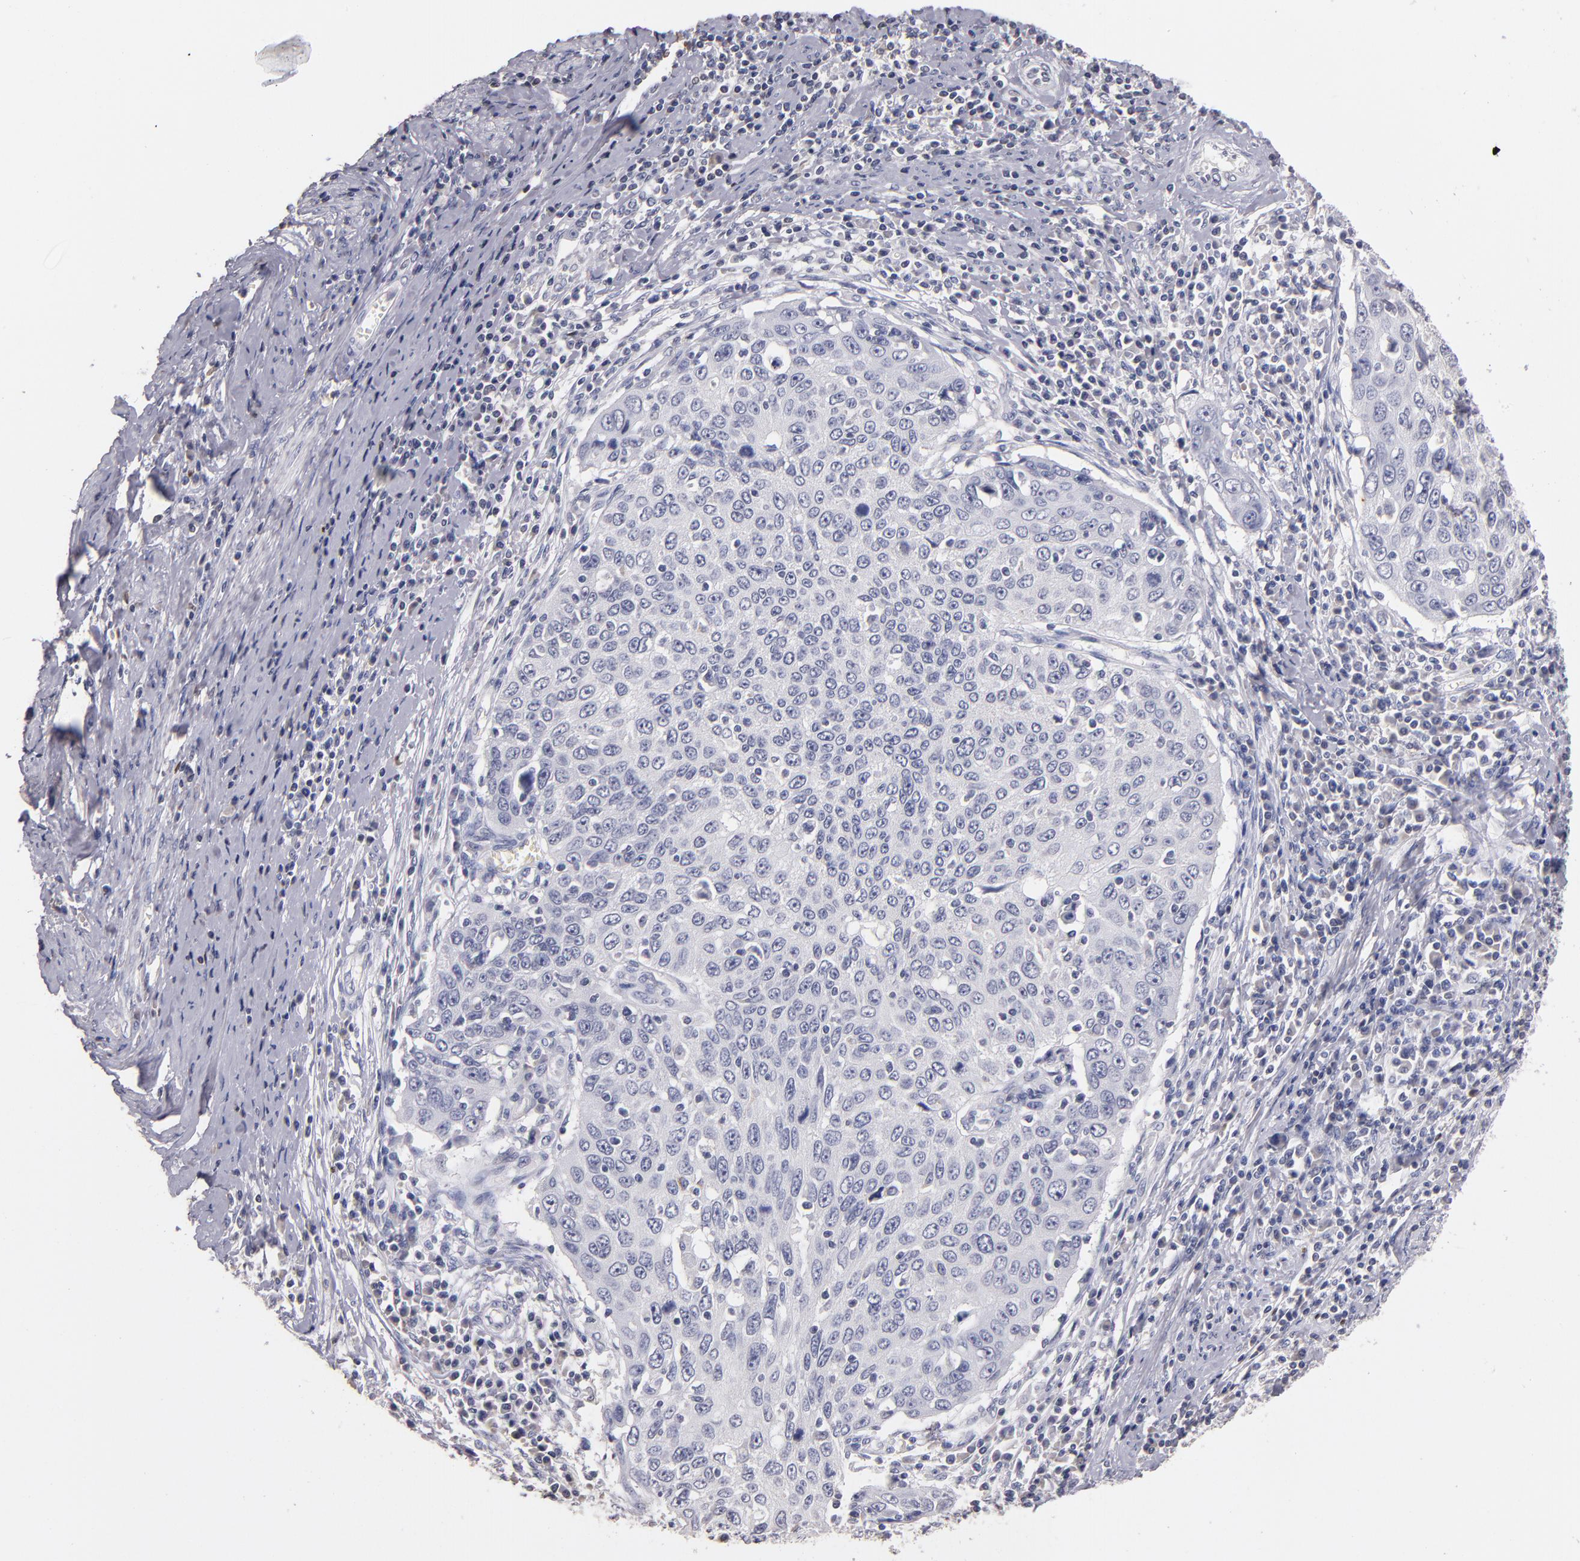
{"staining": {"intensity": "negative", "quantity": "none", "location": "none"}, "tissue": "cervical cancer", "cell_type": "Tumor cells", "image_type": "cancer", "snomed": [{"axis": "morphology", "description": "Squamous cell carcinoma, NOS"}, {"axis": "topography", "description": "Cervix"}], "caption": "High power microscopy micrograph of an immunohistochemistry (IHC) histopathology image of cervical squamous cell carcinoma, revealing no significant positivity in tumor cells.", "gene": "SOX10", "patient": {"sex": "female", "age": 53}}